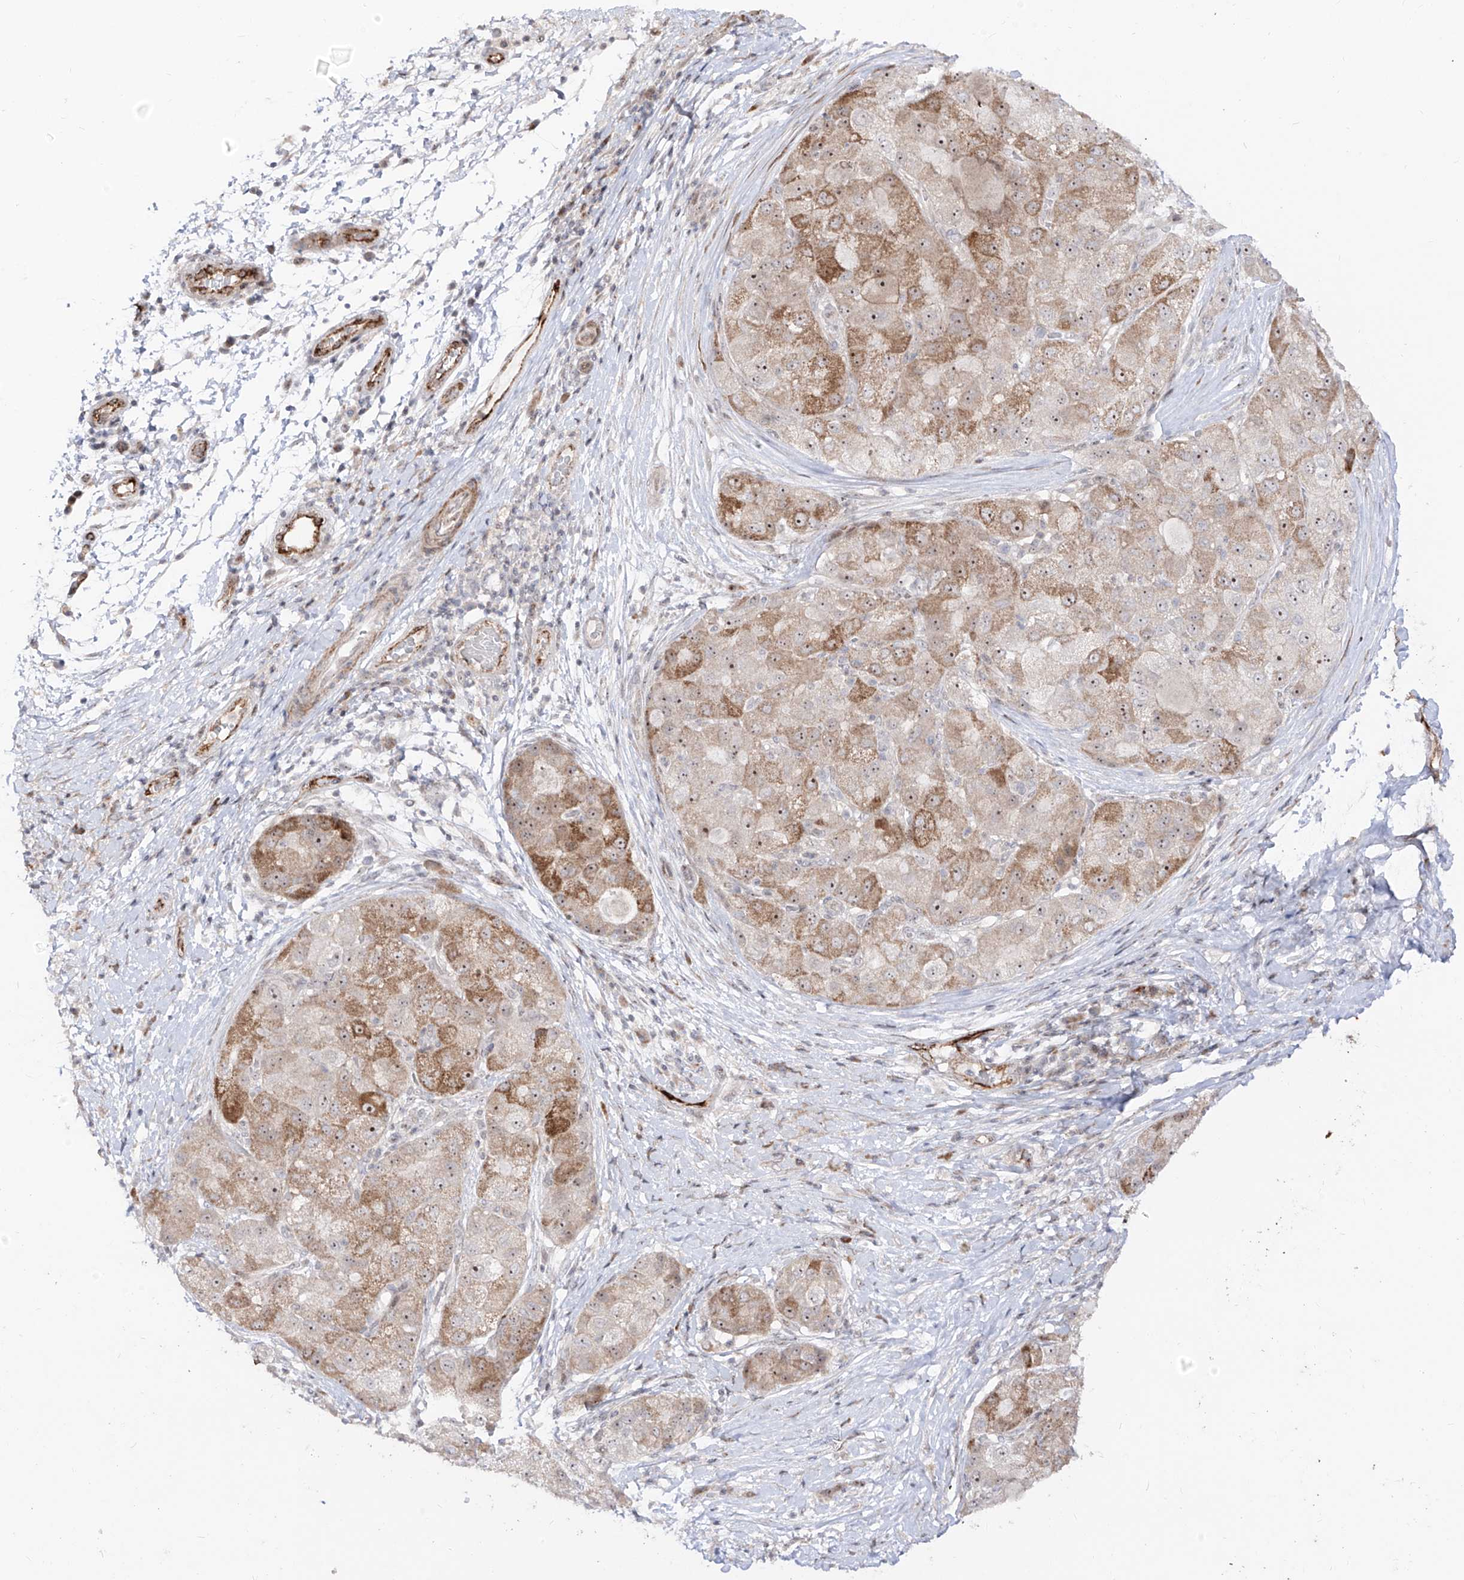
{"staining": {"intensity": "moderate", "quantity": "25%-75%", "location": "cytoplasmic/membranous,nuclear"}, "tissue": "liver cancer", "cell_type": "Tumor cells", "image_type": "cancer", "snomed": [{"axis": "morphology", "description": "Carcinoma, Hepatocellular, NOS"}, {"axis": "topography", "description": "Liver"}], "caption": "Brown immunohistochemical staining in liver hepatocellular carcinoma reveals moderate cytoplasmic/membranous and nuclear expression in about 25%-75% of tumor cells.", "gene": "ZNF180", "patient": {"sex": "male", "age": 80}}